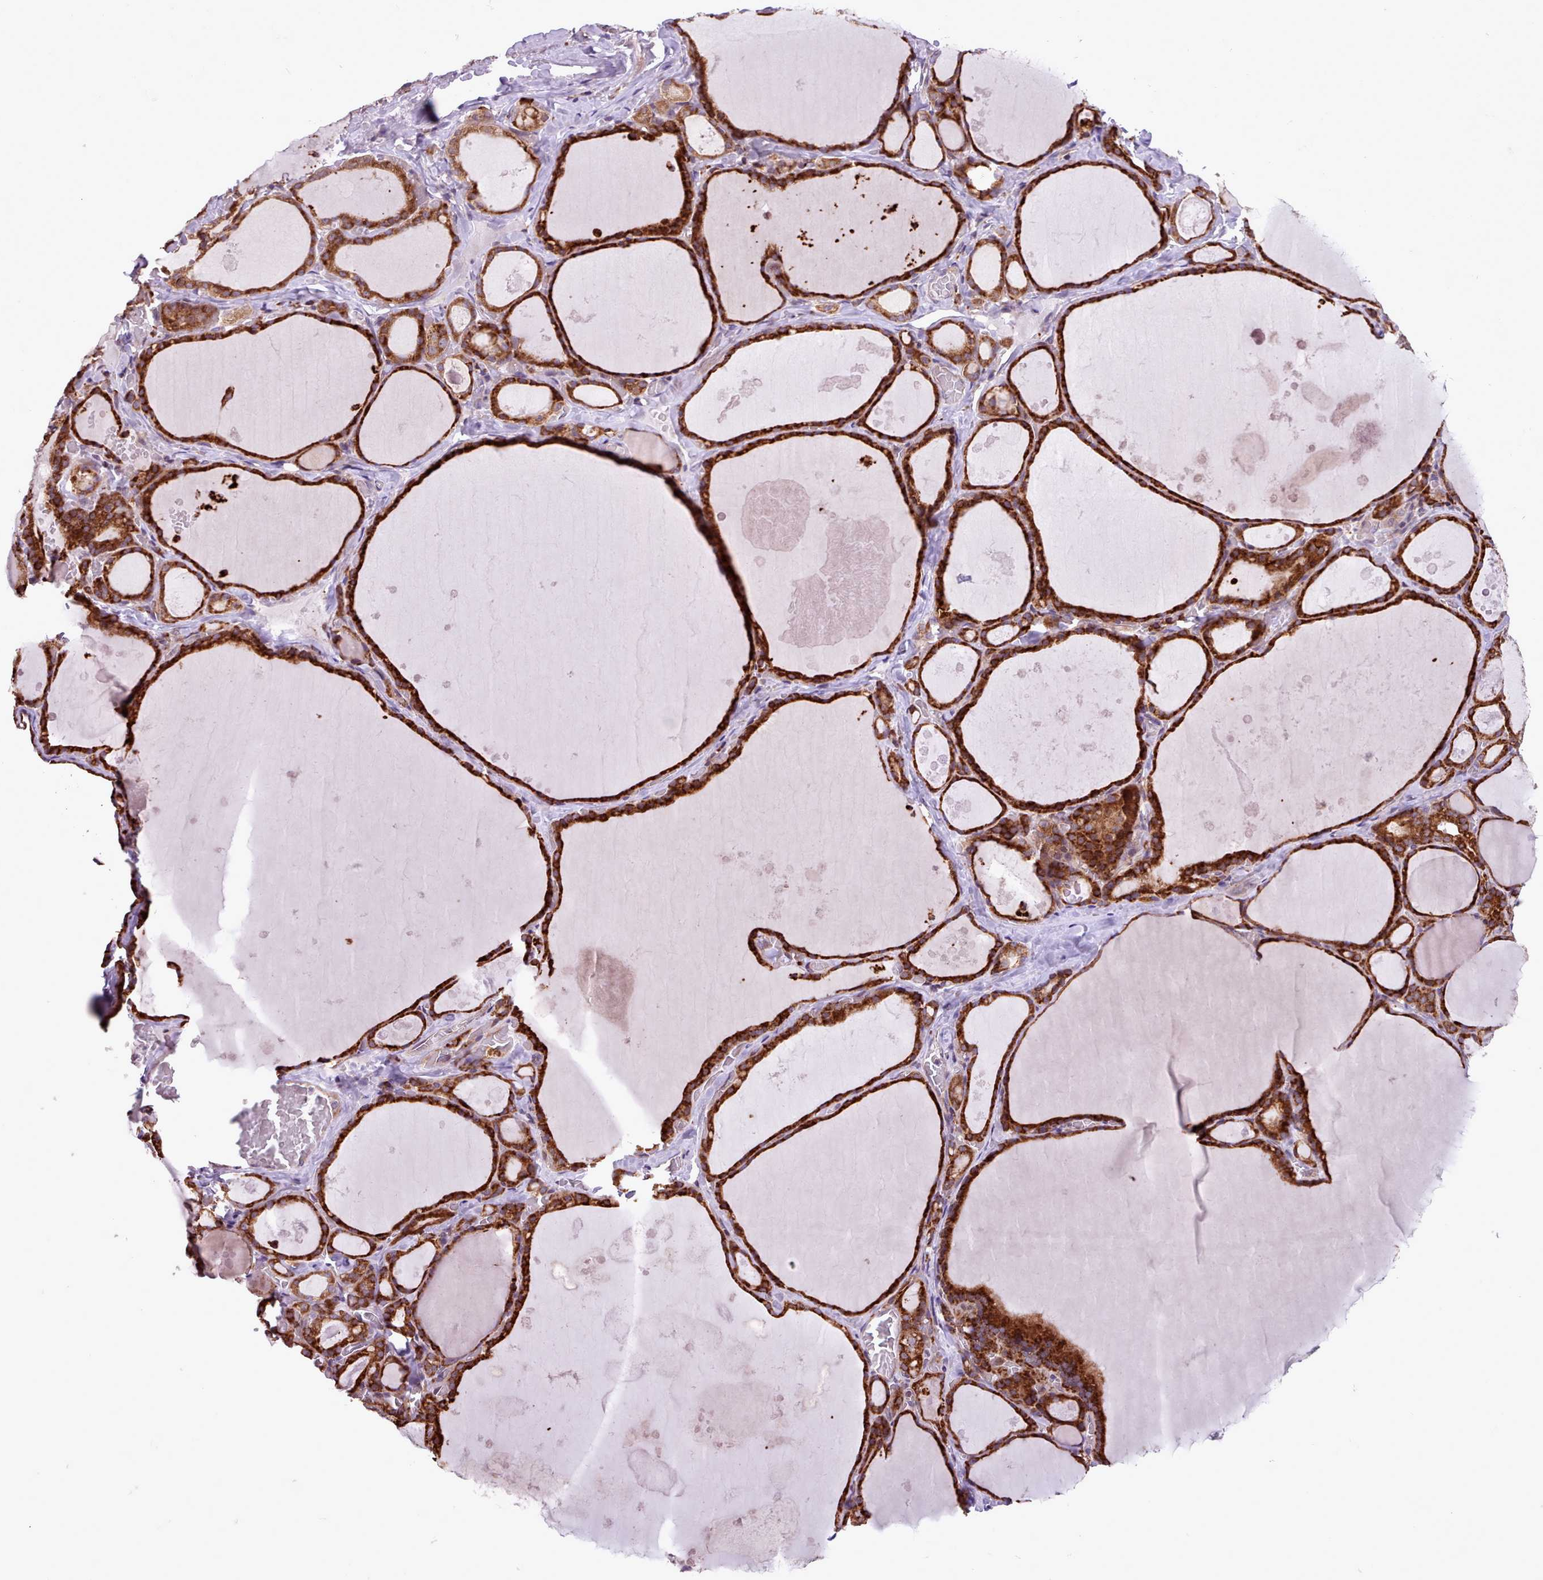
{"staining": {"intensity": "strong", "quantity": ">75%", "location": "cytoplasmic/membranous"}, "tissue": "thyroid gland", "cell_type": "Glandular cells", "image_type": "normal", "snomed": [{"axis": "morphology", "description": "Normal tissue, NOS"}, {"axis": "topography", "description": "Thyroid gland"}], "caption": "Immunohistochemistry (IHC) staining of benign thyroid gland, which exhibits high levels of strong cytoplasmic/membranous expression in about >75% of glandular cells indicating strong cytoplasmic/membranous protein positivity. The staining was performed using DAB (brown) for protein detection and nuclei were counterstained in hematoxylin (blue).", "gene": "TTLL3", "patient": {"sex": "male", "age": 56}}